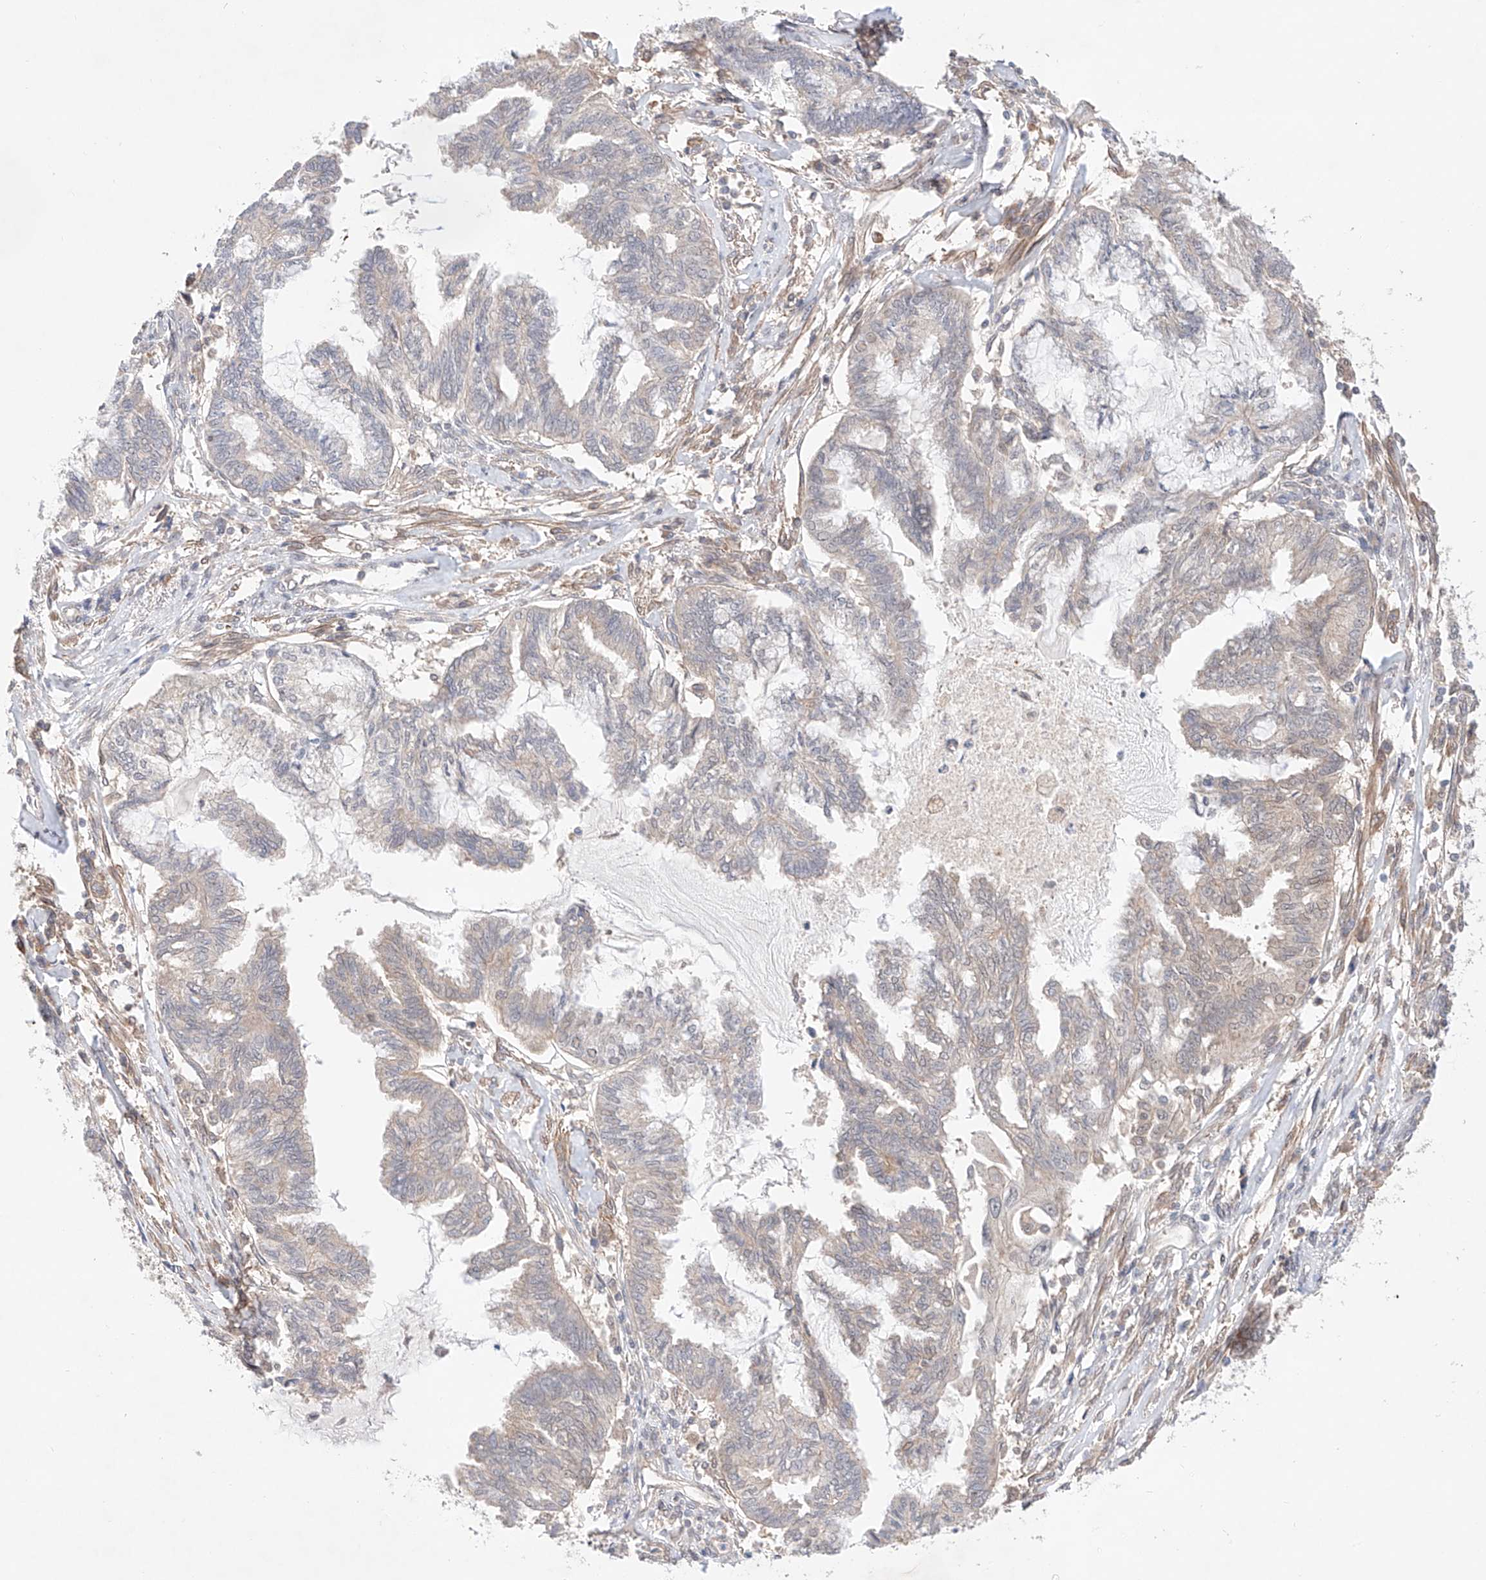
{"staining": {"intensity": "negative", "quantity": "none", "location": "none"}, "tissue": "endometrial cancer", "cell_type": "Tumor cells", "image_type": "cancer", "snomed": [{"axis": "morphology", "description": "Adenocarcinoma, NOS"}, {"axis": "topography", "description": "Endometrium"}], "caption": "DAB immunohistochemical staining of endometrial cancer (adenocarcinoma) shows no significant expression in tumor cells.", "gene": "TSR2", "patient": {"sex": "female", "age": 86}}